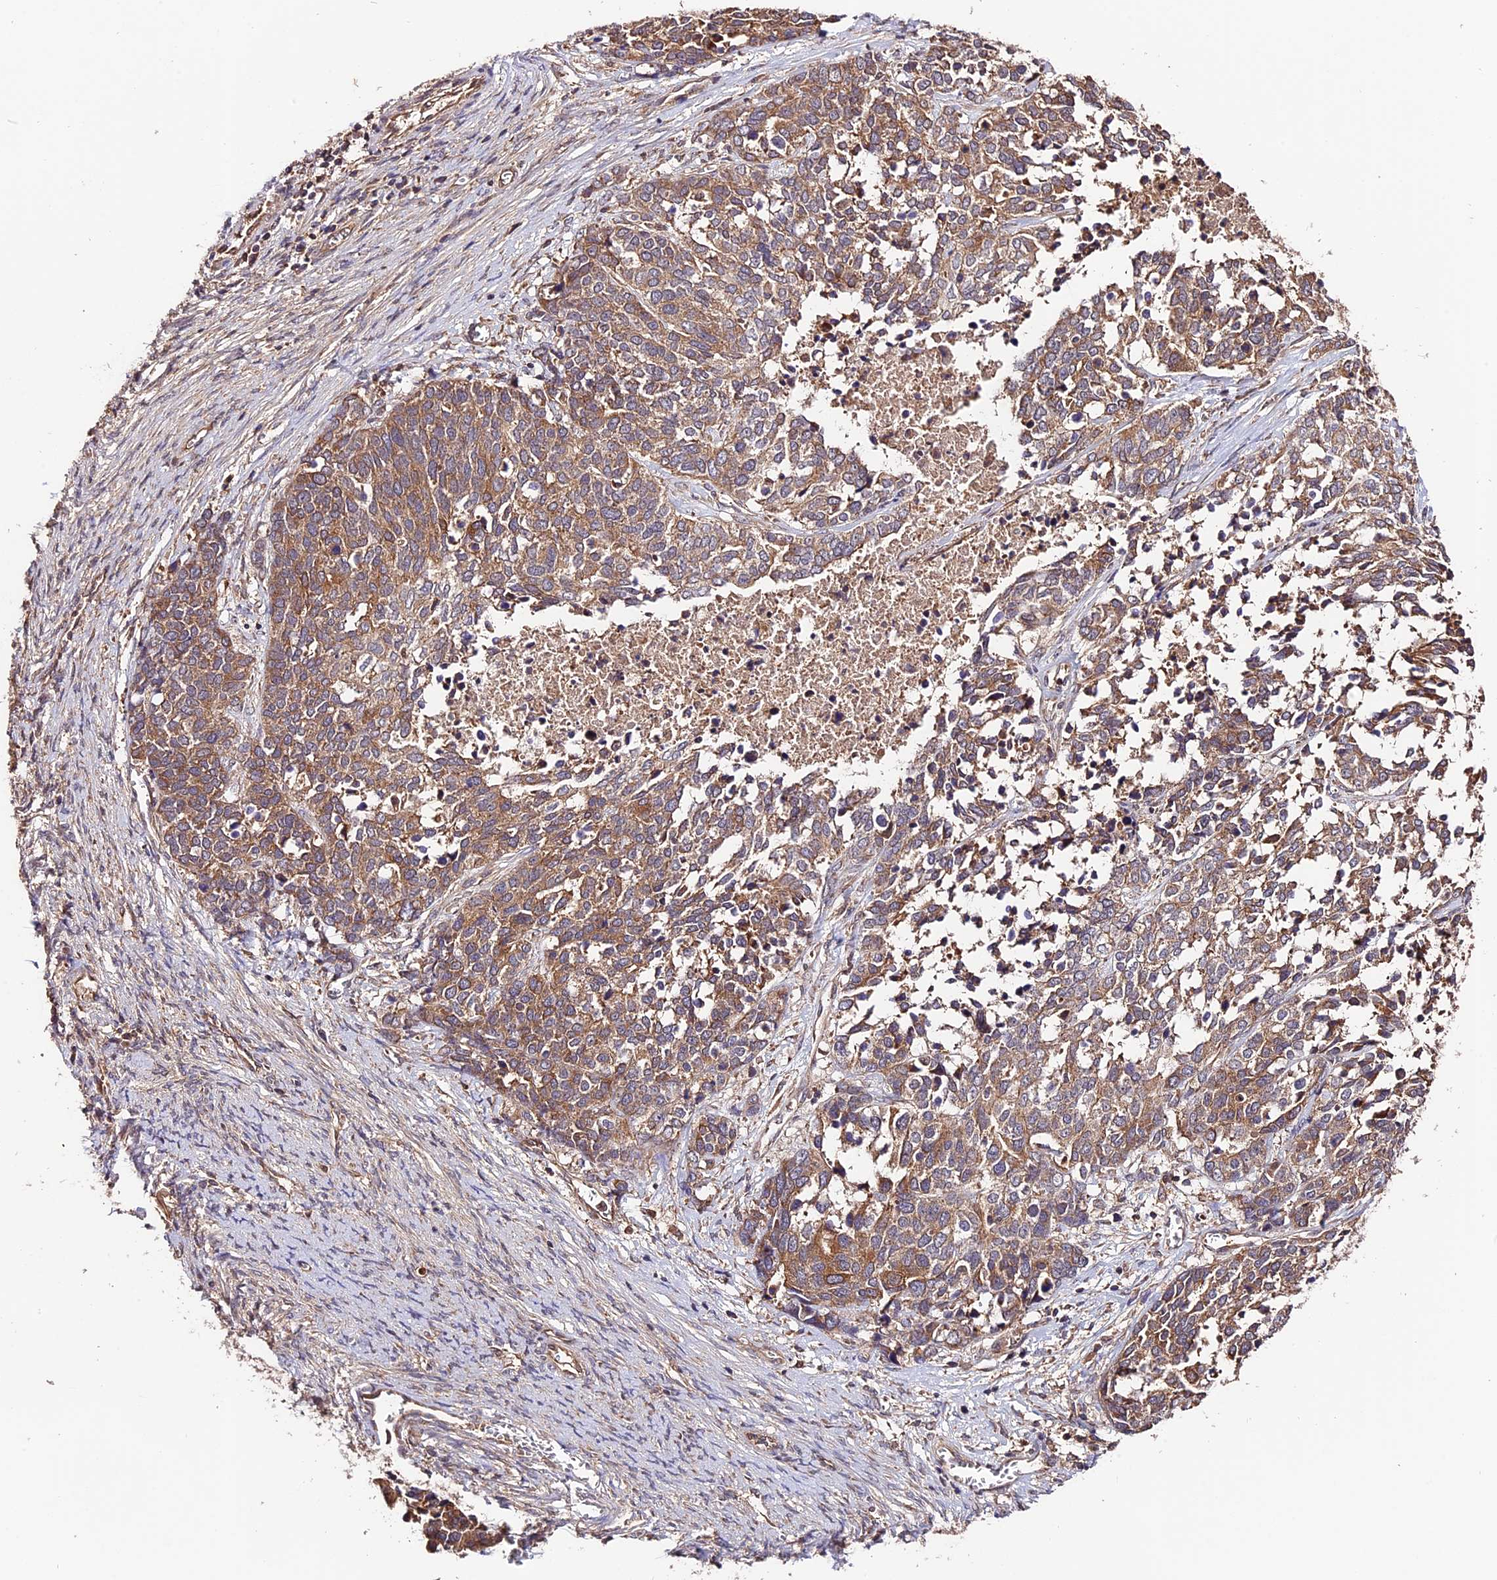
{"staining": {"intensity": "moderate", "quantity": ">75%", "location": "cytoplasmic/membranous"}, "tissue": "ovarian cancer", "cell_type": "Tumor cells", "image_type": "cancer", "snomed": [{"axis": "morphology", "description": "Cystadenocarcinoma, serous, NOS"}, {"axis": "topography", "description": "Ovary"}], "caption": "Ovarian cancer stained with immunohistochemistry (IHC) shows moderate cytoplasmic/membranous staining in about >75% of tumor cells.", "gene": "CES3", "patient": {"sex": "female", "age": 44}}